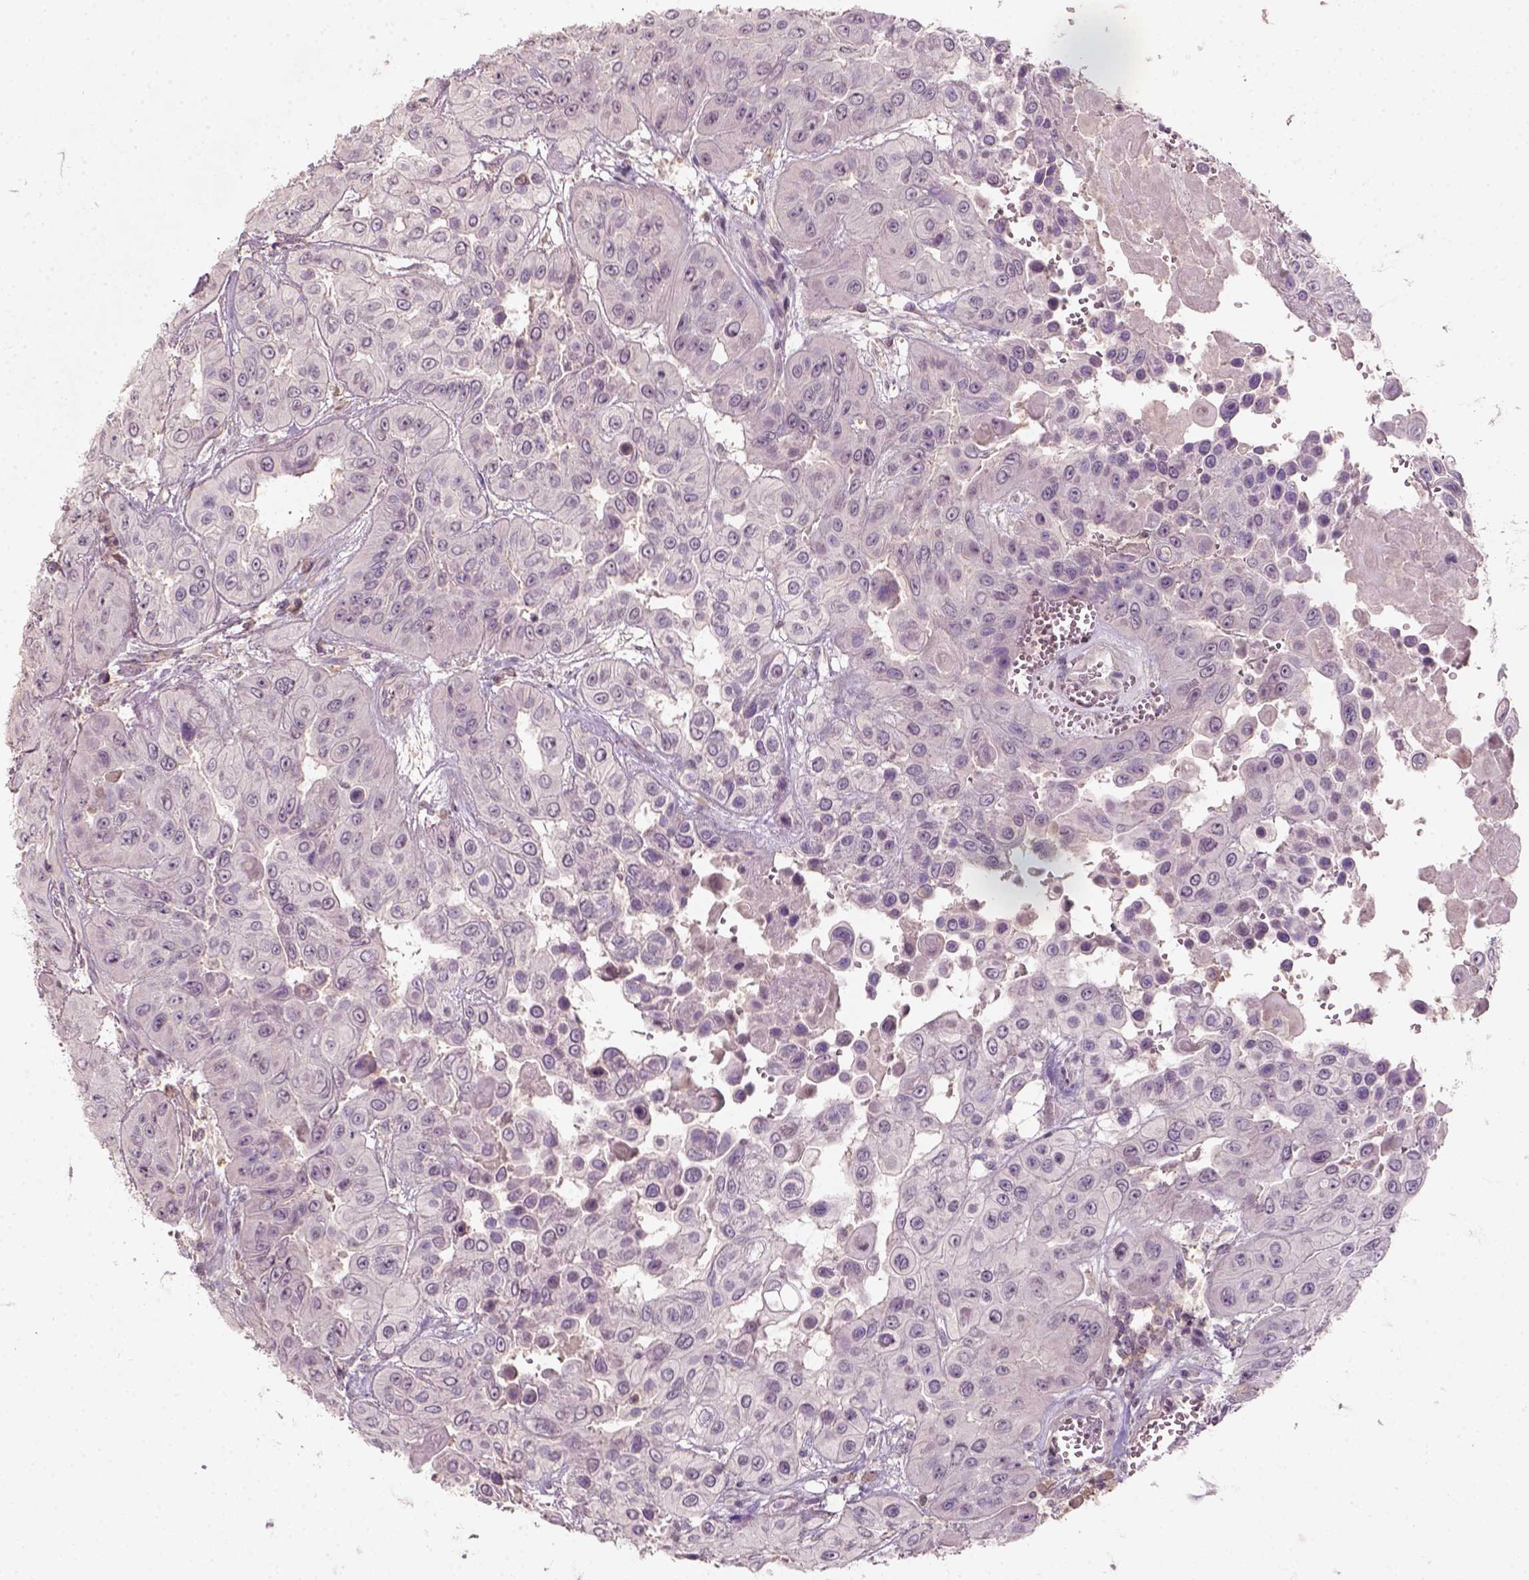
{"staining": {"intensity": "negative", "quantity": "none", "location": "none"}, "tissue": "head and neck cancer", "cell_type": "Tumor cells", "image_type": "cancer", "snomed": [{"axis": "morphology", "description": "Adenocarcinoma, NOS"}, {"axis": "topography", "description": "Head-Neck"}], "caption": "Tumor cells show no significant protein staining in head and neck adenocarcinoma.", "gene": "AQP9", "patient": {"sex": "male", "age": 73}}